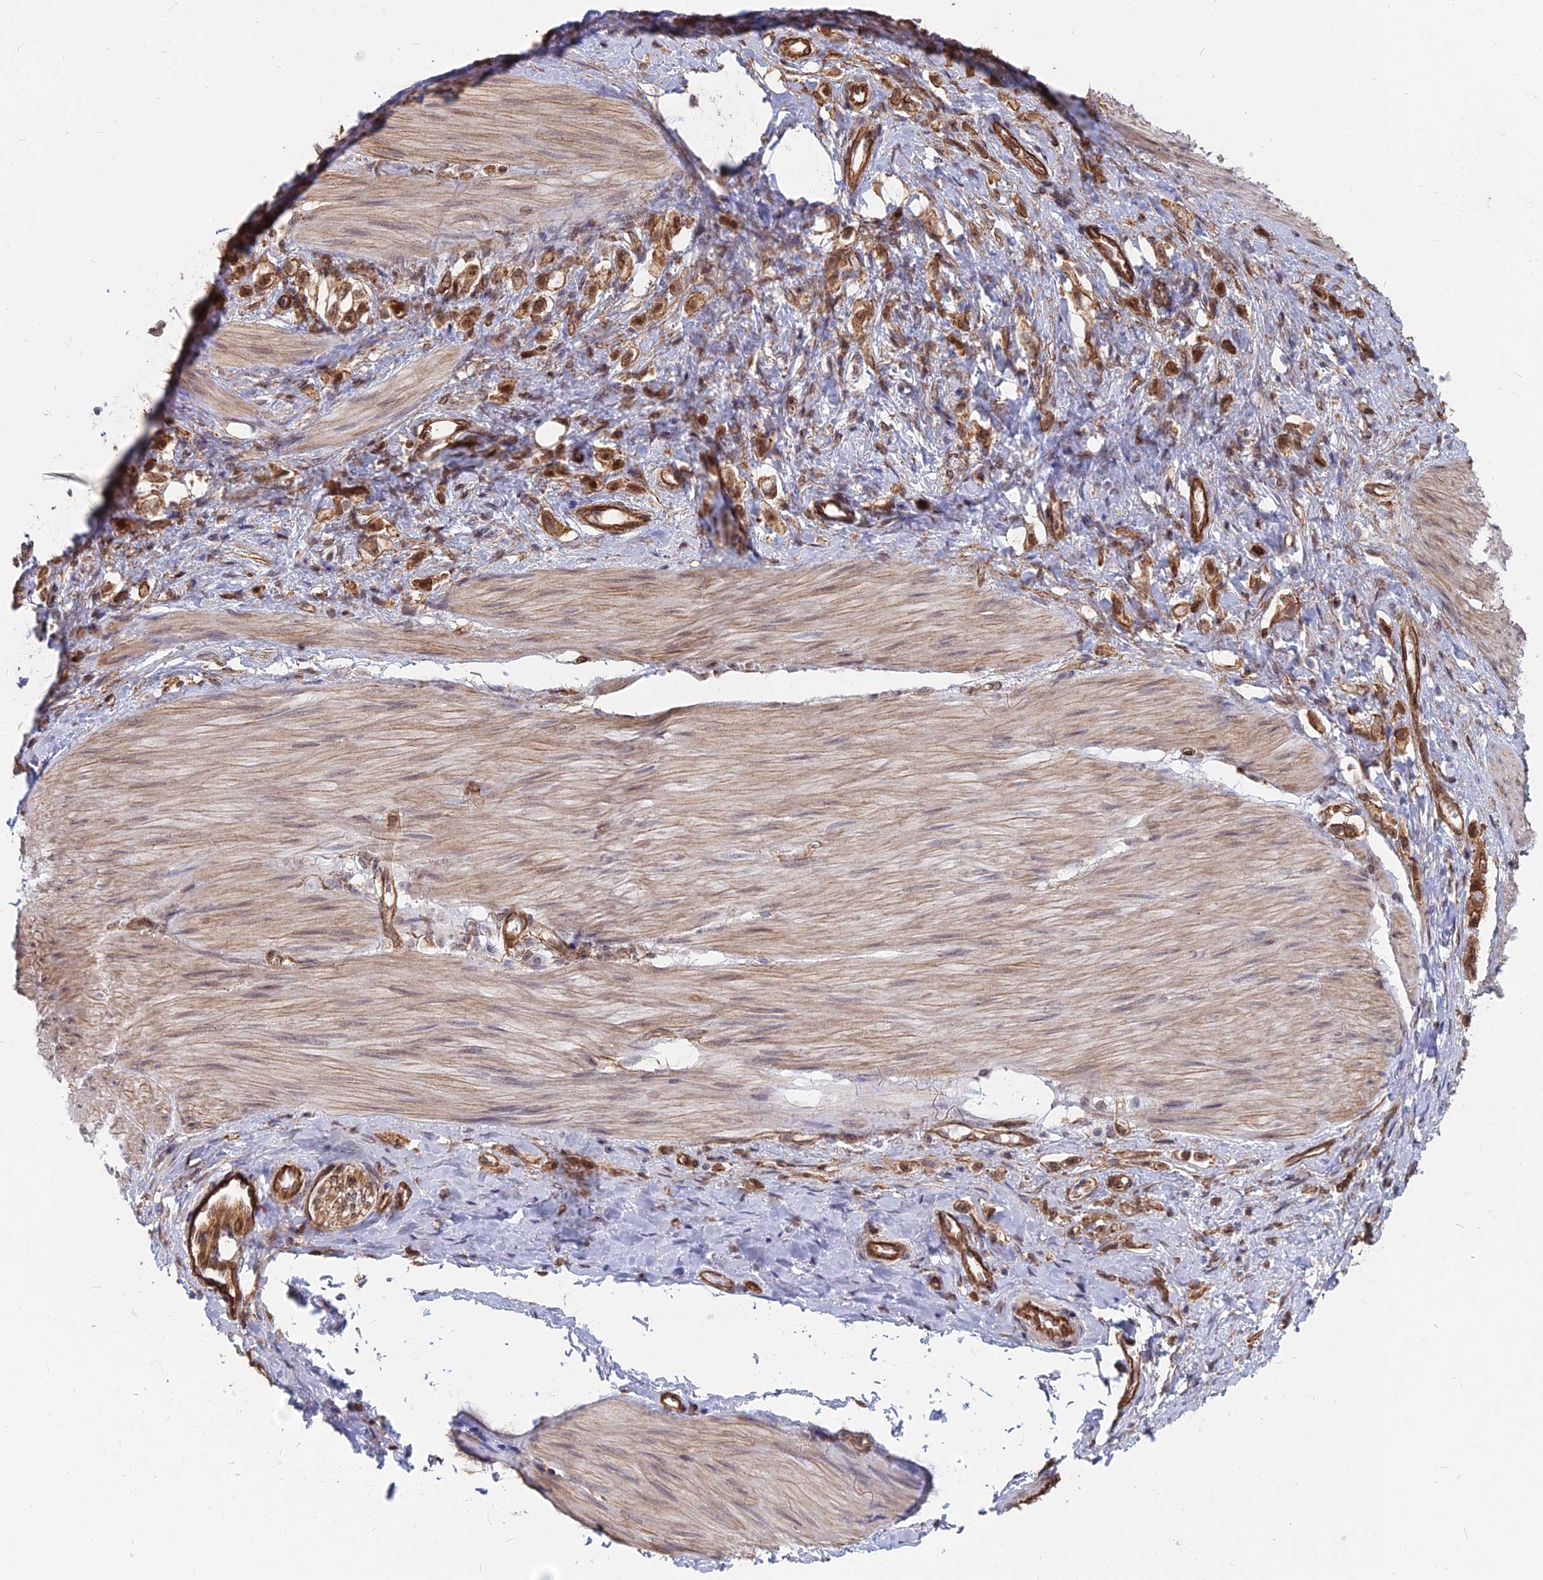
{"staining": {"intensity": "moderate", "quantity": ">75%", "location": "cytoplasmic/membranous,nuclear"}, "tissue": "stomach cancer", "cell_type": "Tumor cells", "image_type": "cancer", "snomed": [{"axis": "morphology", "description": "Adenocarcinoma, NOS"}, {"axis": "topography", "description": "Stomach"}], "caption": "Human stomach adenocarcinoma stained with a brown dye displays moderate cytoplasmic/membranous and nuclear positive staining in approximately >75% of tumor cells.", "gene": "YJU2", "patient": {"sex": "female", "age": 65}}